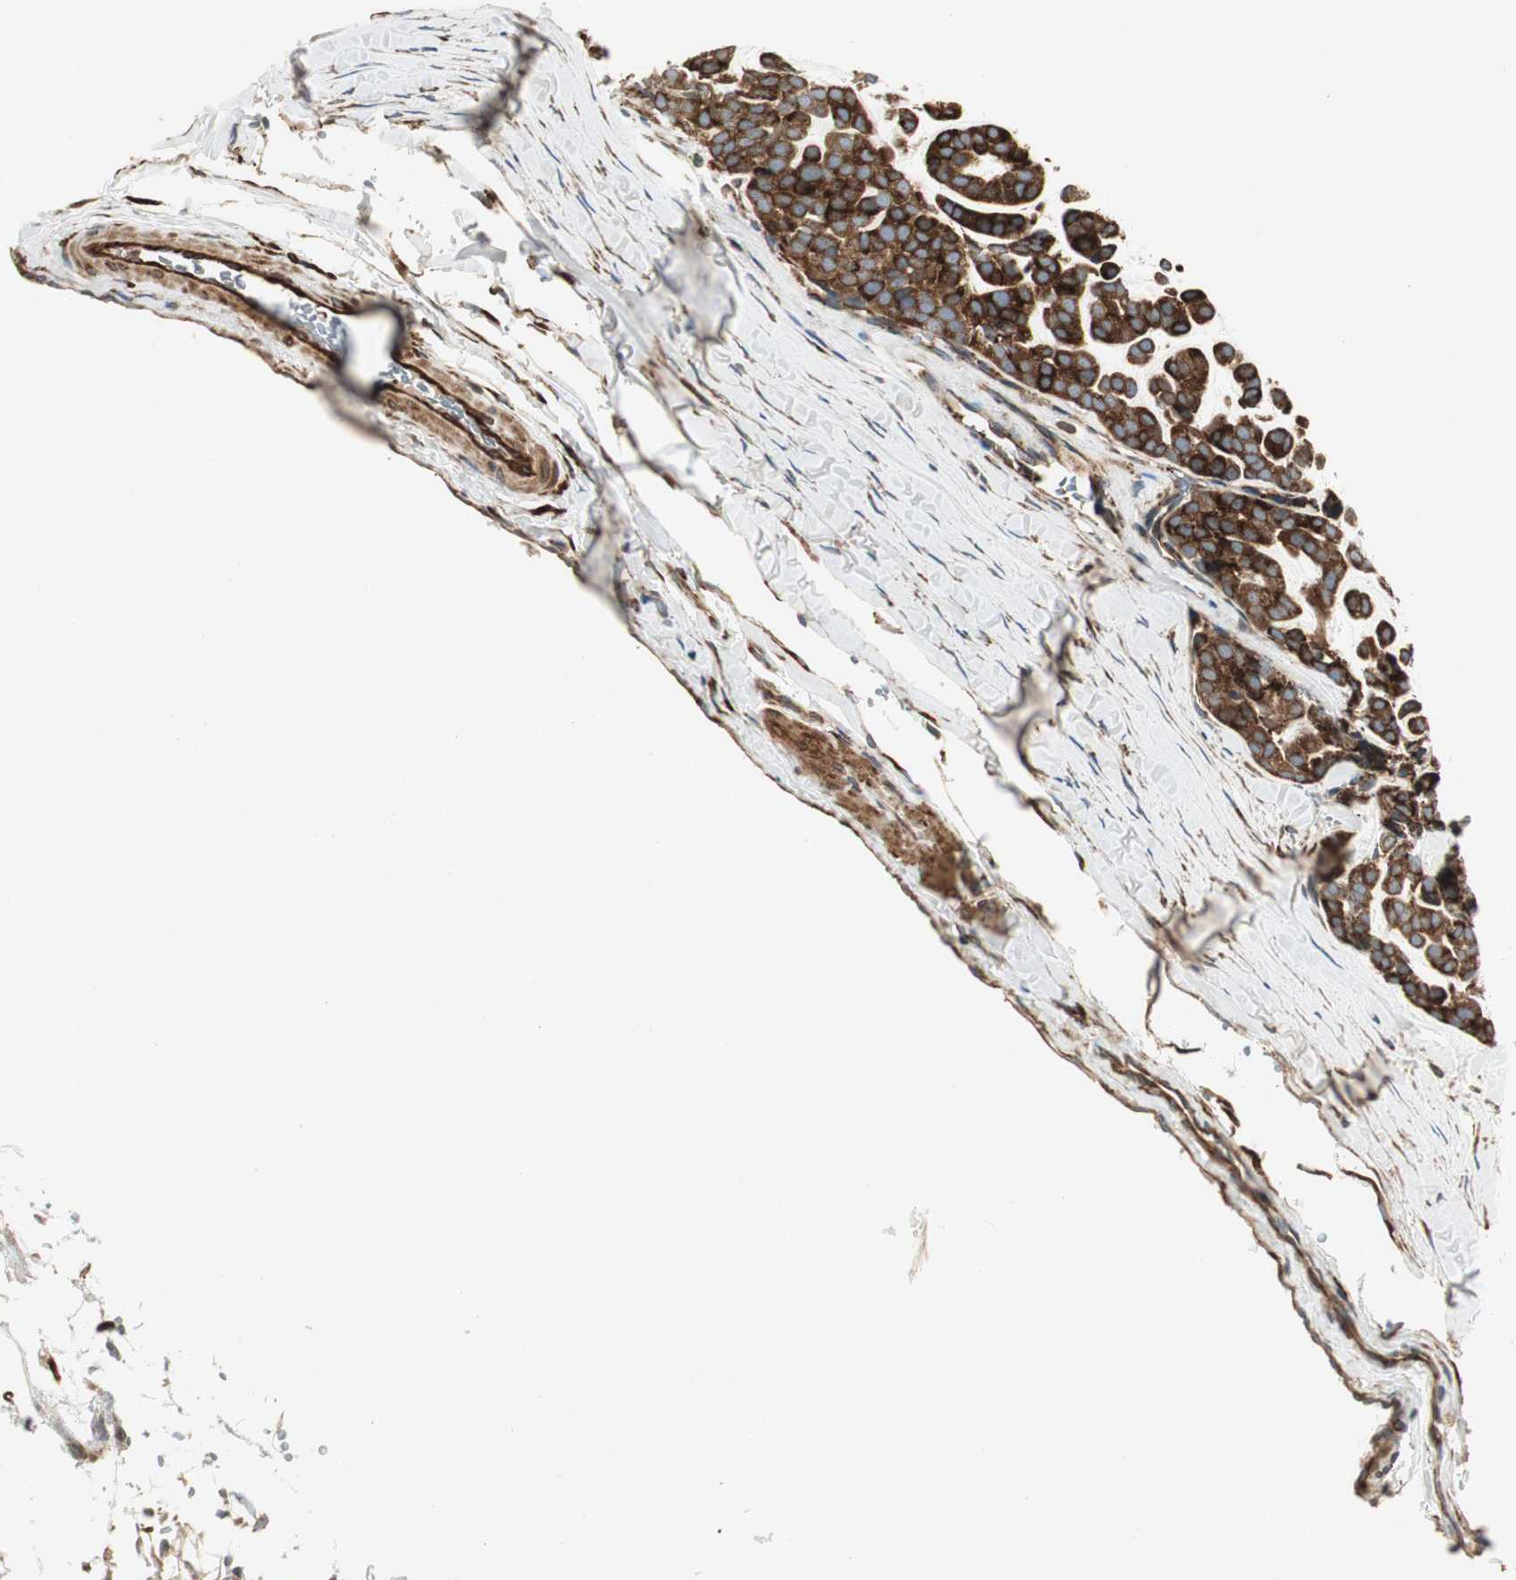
{"staining": {"intensity": "strong", "quantity": ">75%", "location": "cytoplasmic/membranous"}, "tissue": "head and neck cancer", "cell_type": "Tumor cells", "image_type": "cancer", "snomed": [{"axis": "morphology", "description": "Adenocarcinoma, NOS"}, {"axis": "morphology", "description": "Adenoma, NOS"}, {"axis": "topography", "description": "Head-Neck"}], "caption": "Immunohistochemistry (DAB) staining of adenoma (head and neck) exhibits strong cytoplasmic/membranous protein expression in about >75% of tumor cells.", "gene": "PRKG1", "patient": {"sex": "female", "age": 55}}